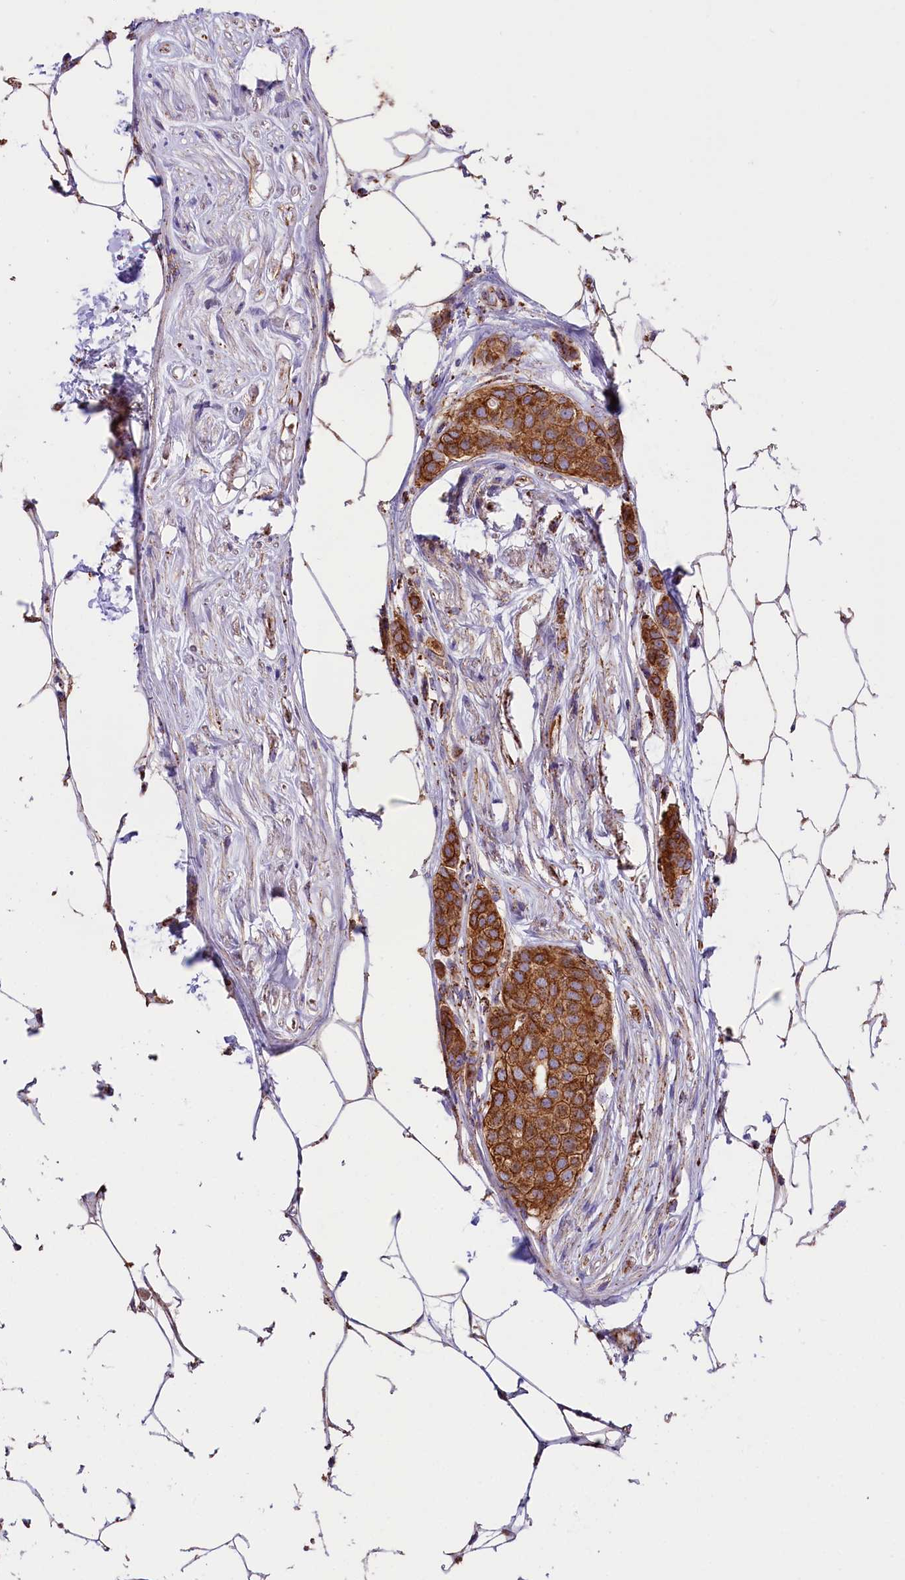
{"staining": {"intensity": "strong", "quantity": ">75%", "location": "cytoplasmic/membranous"}, "tissue": "breast cancer", "cell_type": "Tumor cells", "image_type": "cancer", "snomed": [{"axis": "morphology", "description": "Duct carcinoma"}, {"axis": "topography", "description": "Breast"}], "caption": "A high-resolution histopathology image shows immunohistochemistry staining of invasive ductal carcinoma (breast), which displays strong cytoplasmic/membranous expression in about >75% of tumor cells. Immunohistochemistry (ihc) stains the protein in brown and the nuclei are stained blue.", "gene": "NDUFA8", "patient": {"sex": "female", "age": 72}}